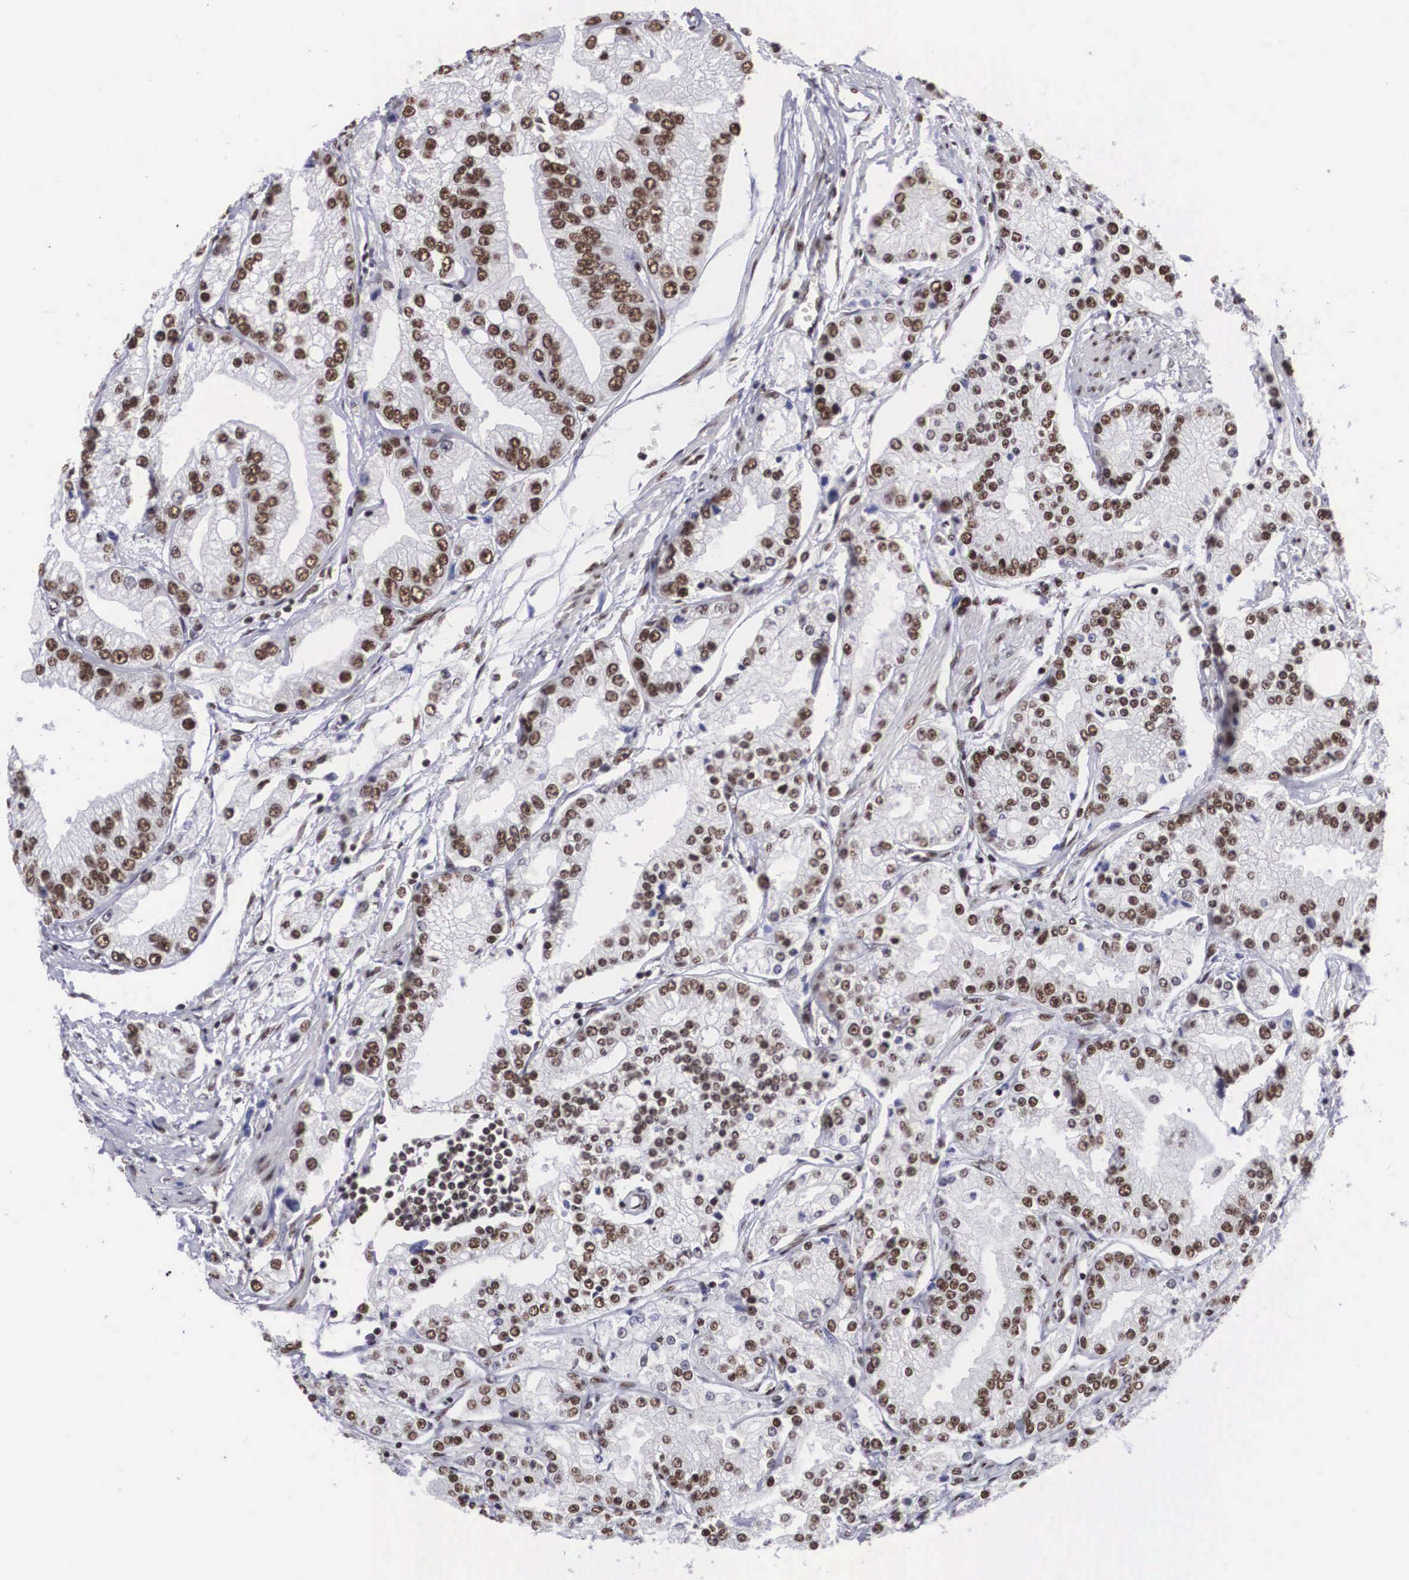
{"staining": {"intensity": "moderate", "quantity": ">75%", "location": "nuclear"}, "tissue": "prostate cancer", "cell_type": "Tumor cells", "image_type": "cancer", "snomed": [{"axis": "morphology", "description": "Adenocarcinoma, Medium grade"}, {"axis": "topography", "description": "Prostate"}], "caption": "An image showing moderate nuclear expression in about >75% of tumor cells in medium-grade adenocarcinoma (prostate), as visualized by brown immunohistochemical staining.", "gene": "SF3A1", "patient": {"sex": "male", "age": 72}}